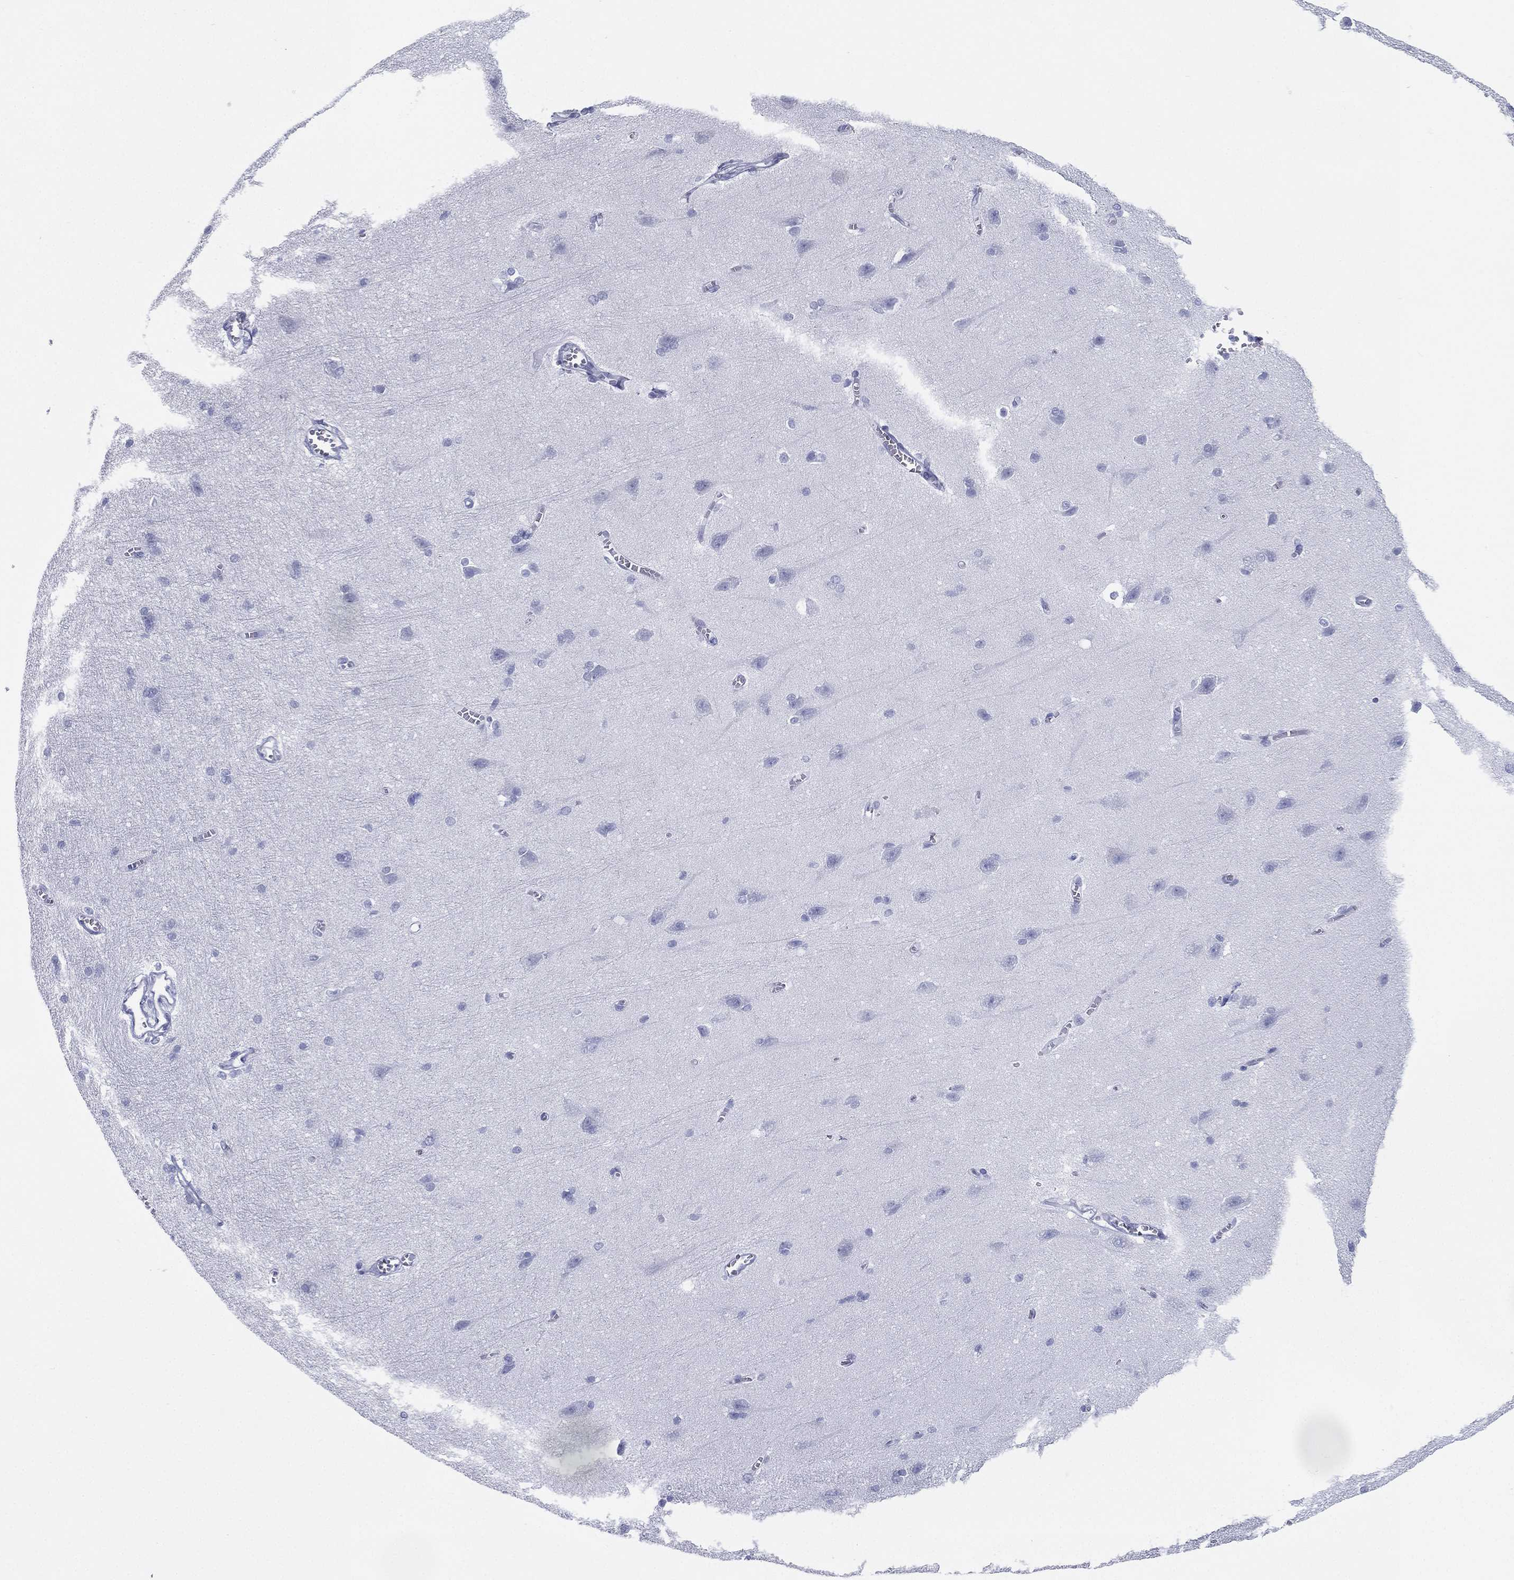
{"staining": {"intensity": "negative", "quantity": "none", "location": "none"}, "tissue": "cerebral cortex", "cell_type": "Endothelial cells", "image_type": "normal", "snomed": [{"axis": "morphology", "description": "Normal tissue, NOS"}, {"axis": "topography", "description": "Cerebral cortex"}], "caption": "The micrograph exhibits no significant positivity in endothelial cells of cerebral cortex.", "gene": "CD79A", "patient": {"sex": "male", "age": 37}}